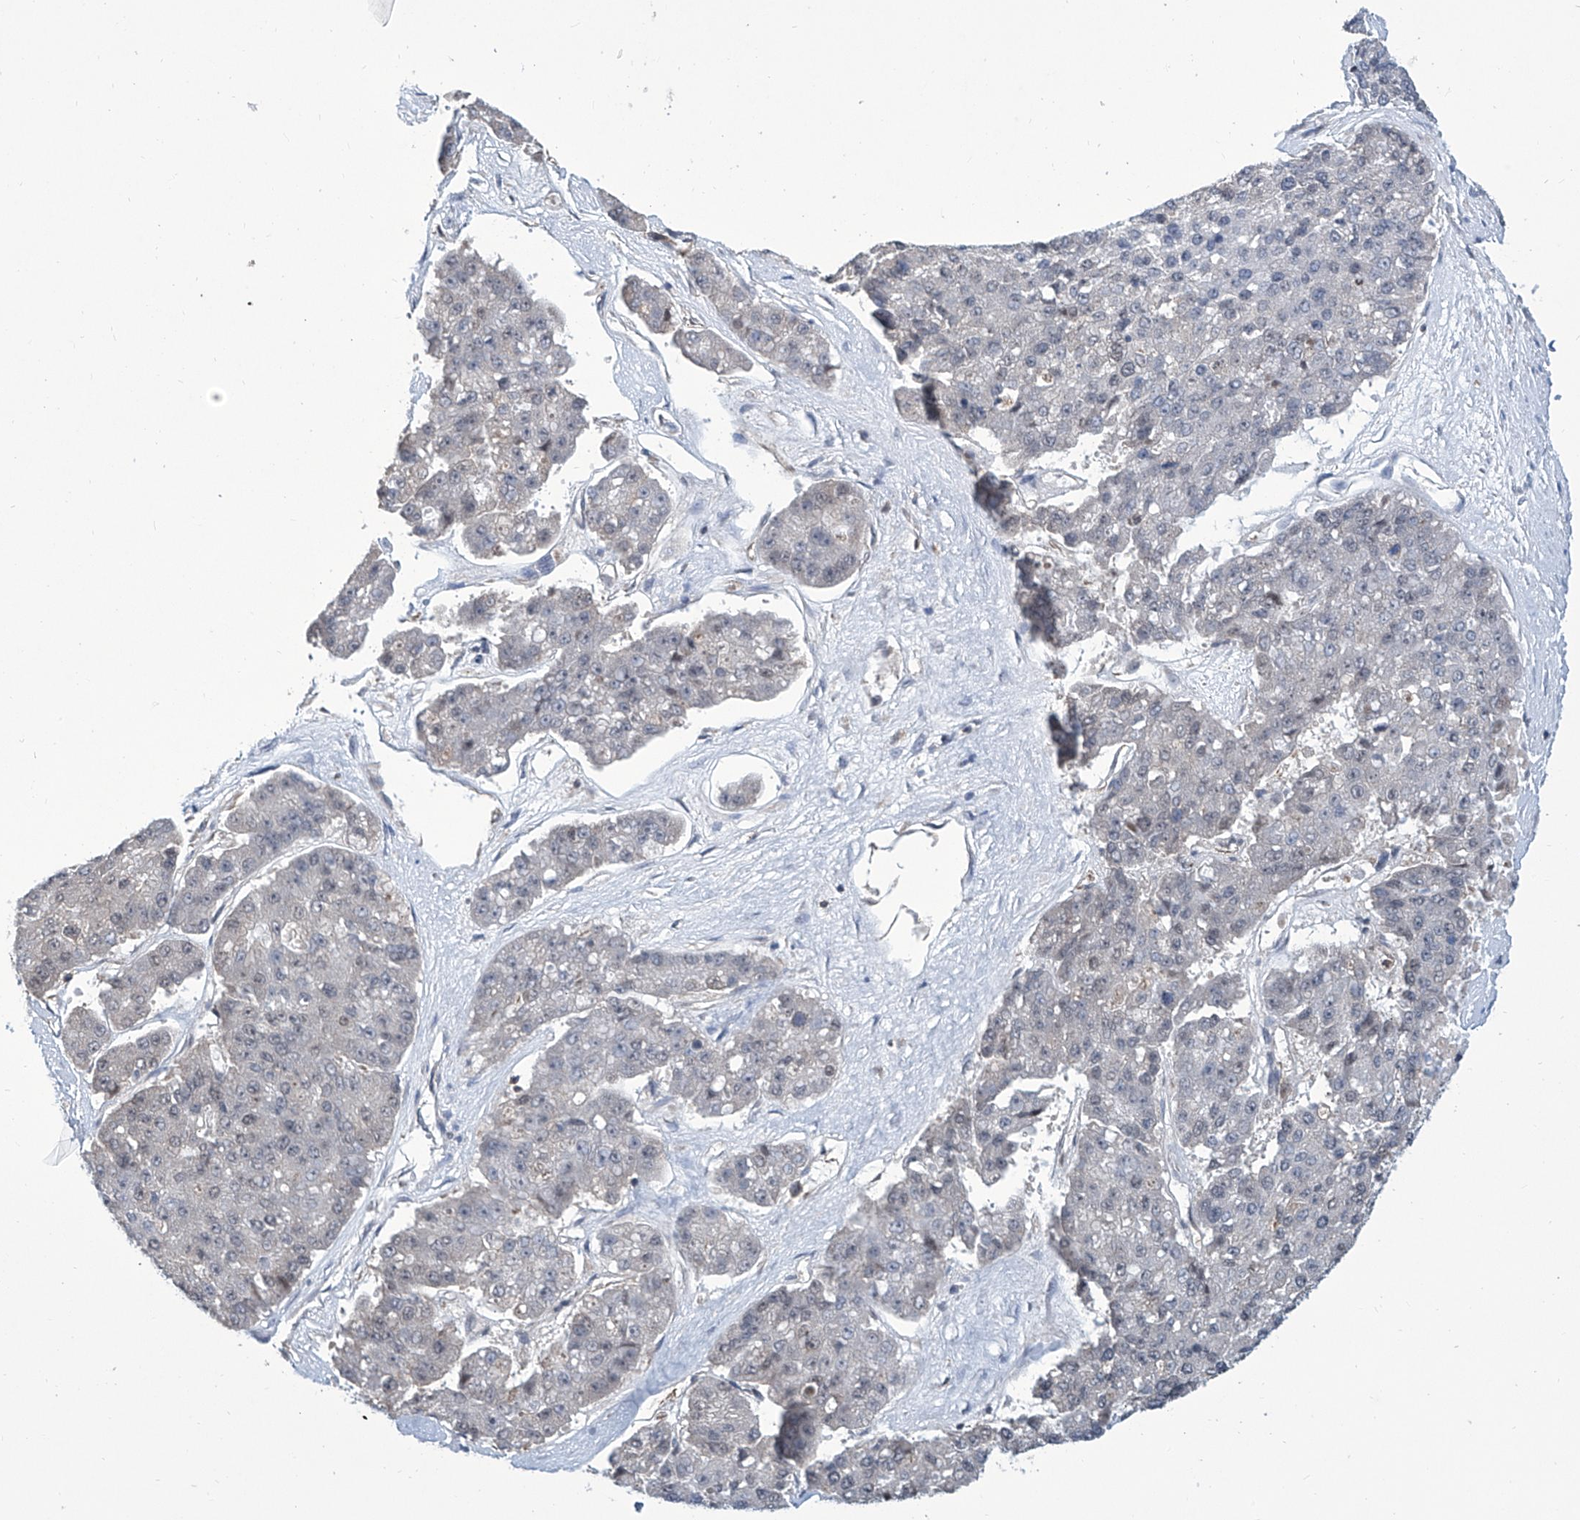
{"staining": {"intensity": "negative", "quantity": "none", "location": "none"}, "tissue": "pancreatic cancer", "cell_type": "Tumor cells", "image_type": "cancer", "snomed": [{"axis": "morphology", "description": "Adenocarcinoma, NOS"}, {"axis": "topography", "description": "Pancreas"}], "caption": "DAB (3,3'-diaminobenzidine) immunohistochemical staining of human pancreatic cancer (adenocarcinoma) reveals no significant positivity in tumor cells.", "gene": "SREBF2", "patient": {"sex": "male", "age": 50}}